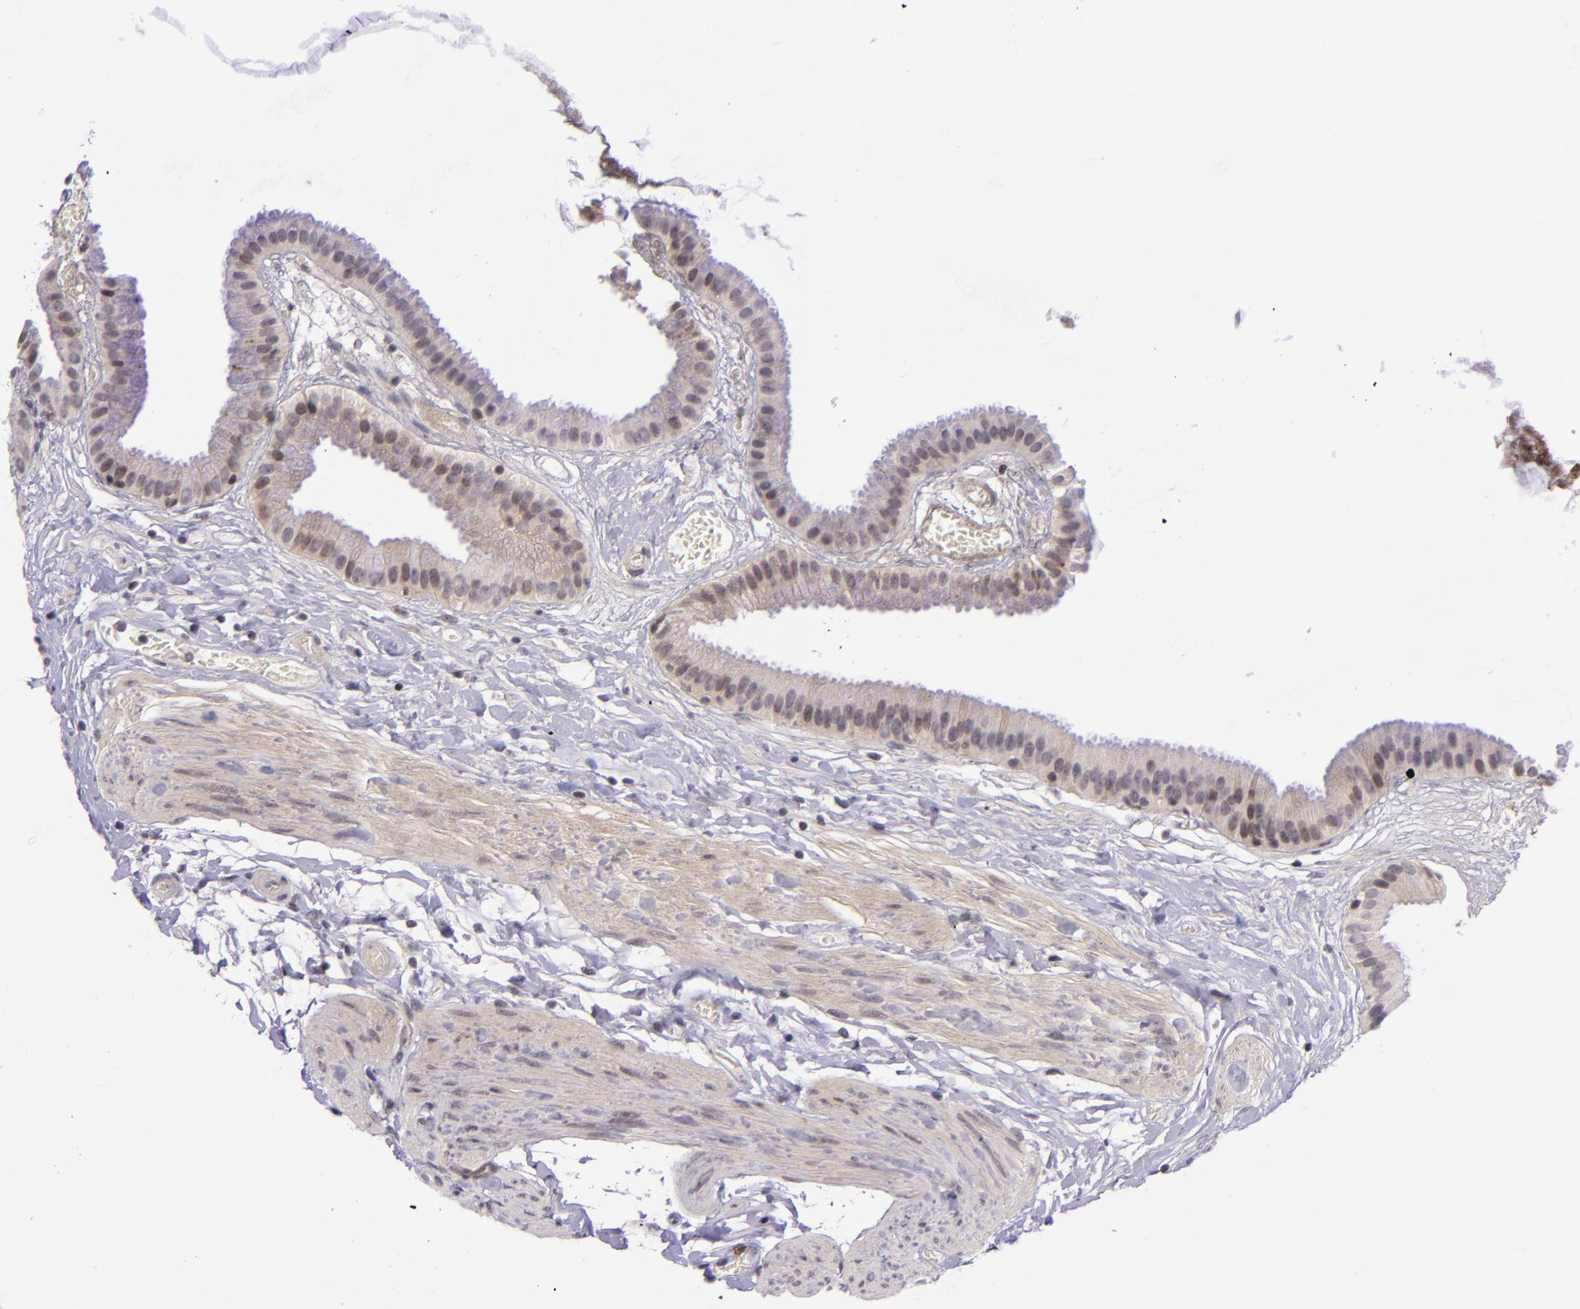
{"staining": {"intensity": "weak", "quantity": "25%-75%", "location": "cytoplasmic/membranous"}, "tissue": "gallbladder", "cell_type": "Glandular cells", "image_type": "normal", "snomed": [{"axis": "morphology", "description": "Normal tissue, NOS"}, {"axis": "topography", "description": "Gallbladder"}], "caption": "High-magnification brightfield microscopy of unremarkable gallbladder stained with DAB (brown) and counterstained with hematoxylin (blue). glandular cells exhibit weak cytoplasmic/membranous expression is present in approximately25%-75% of cells.", "gene": "SELL", "patient": {"sex": "female", "age": 63}}